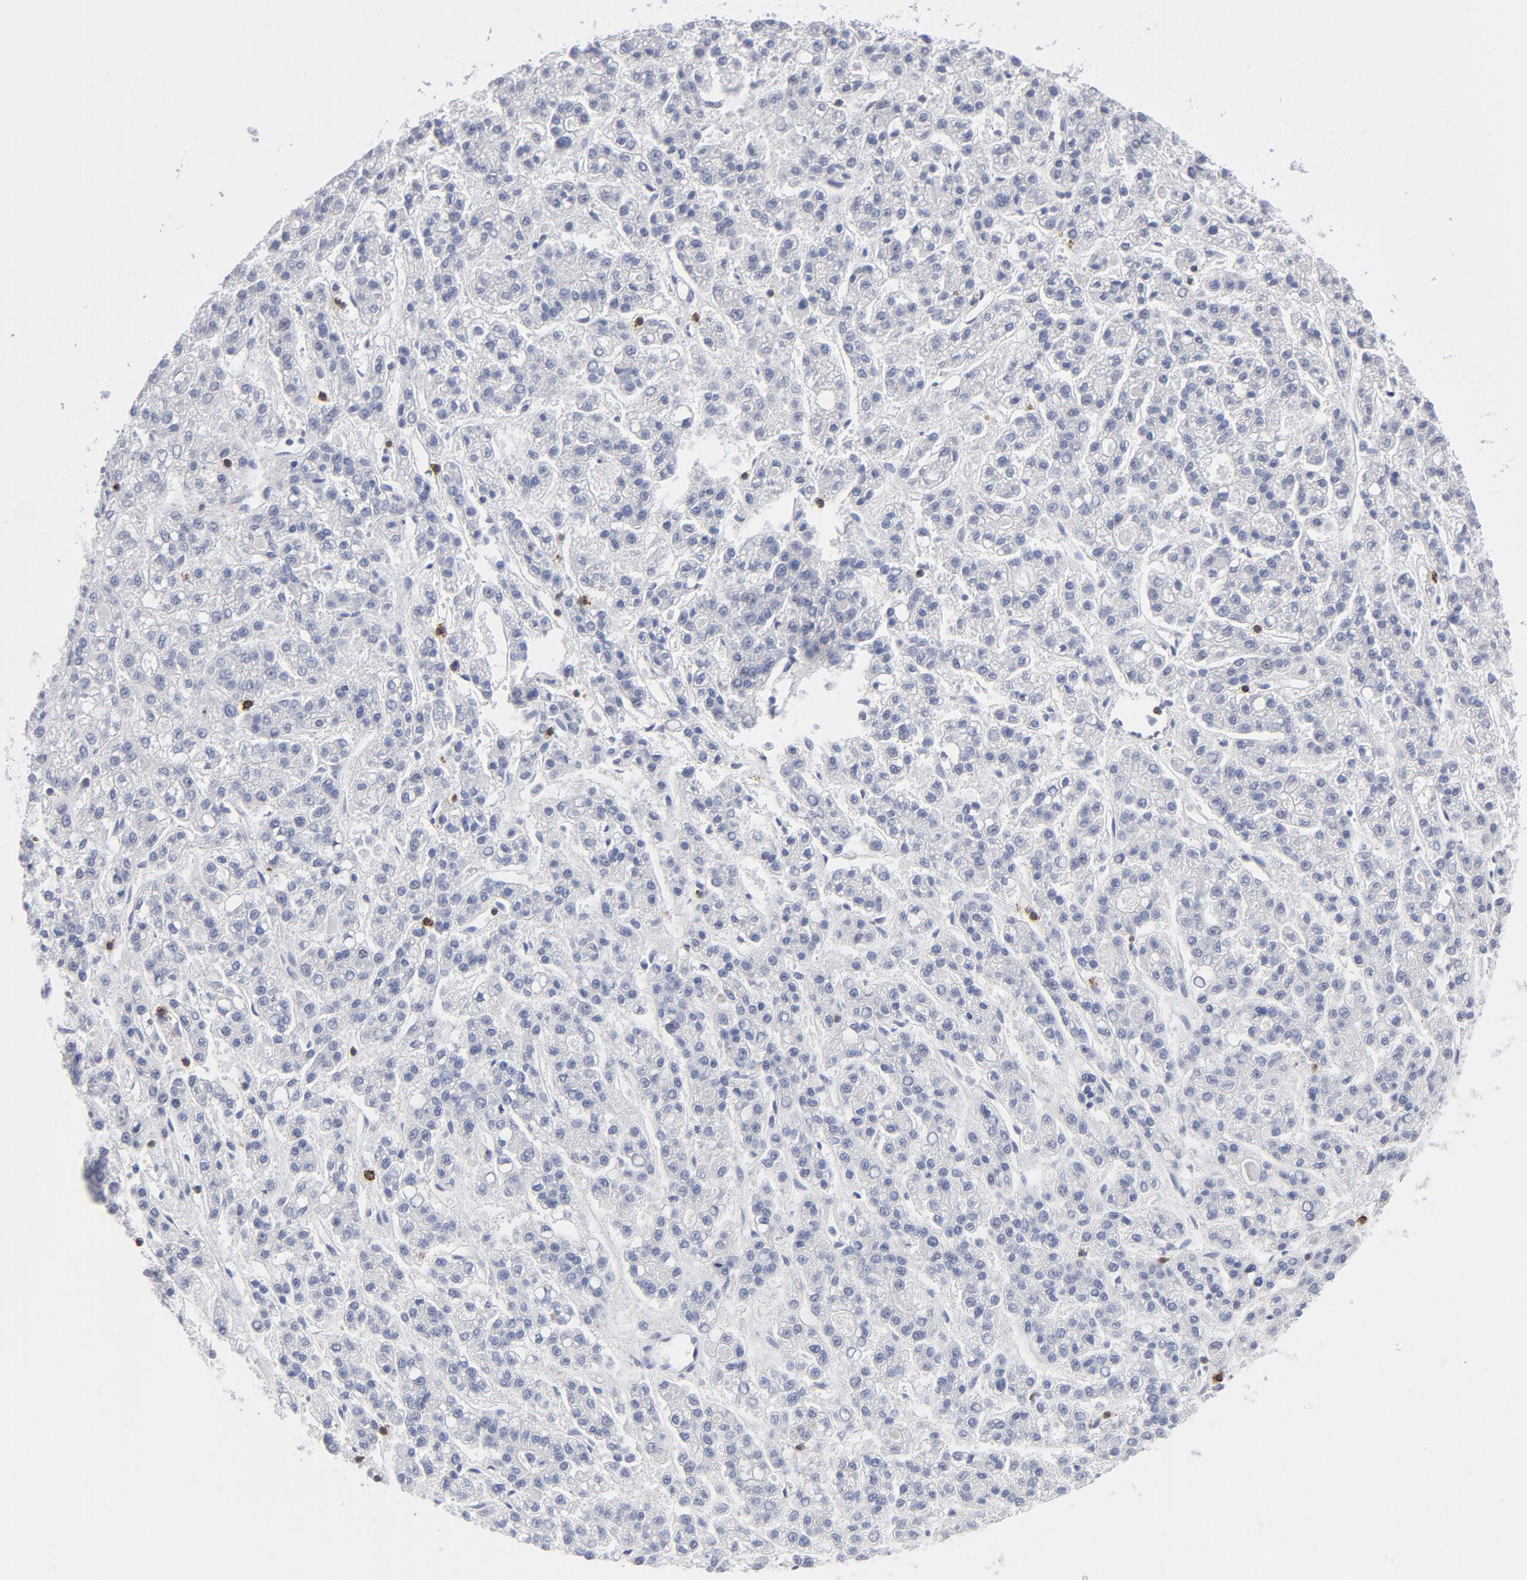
{"staining": {"intensity": "negative", "quantity": "none", "location": "none"}, "tissue": "liver cancer", "cell_type": "Tumor cells", "image_type": "cancer", "snomed": [{"axis": "morphology", "description": "Carcinoma, Hepatocellular, NOS"}, {"axis": "topography", "description": "Liver"}], "caption": "DAB (3,3'-diaminobenzidine) immunohistochemical staining of liver cancer (hepatocellular carcinoma) demonstrates no significant positivity in tumor cells. (Brightfield microscopy of DAB (3,3'-diaminobenzidine) IHC at high magnification).", "gene": "CD2", "patient": {"sex": "male", "age": 70}}